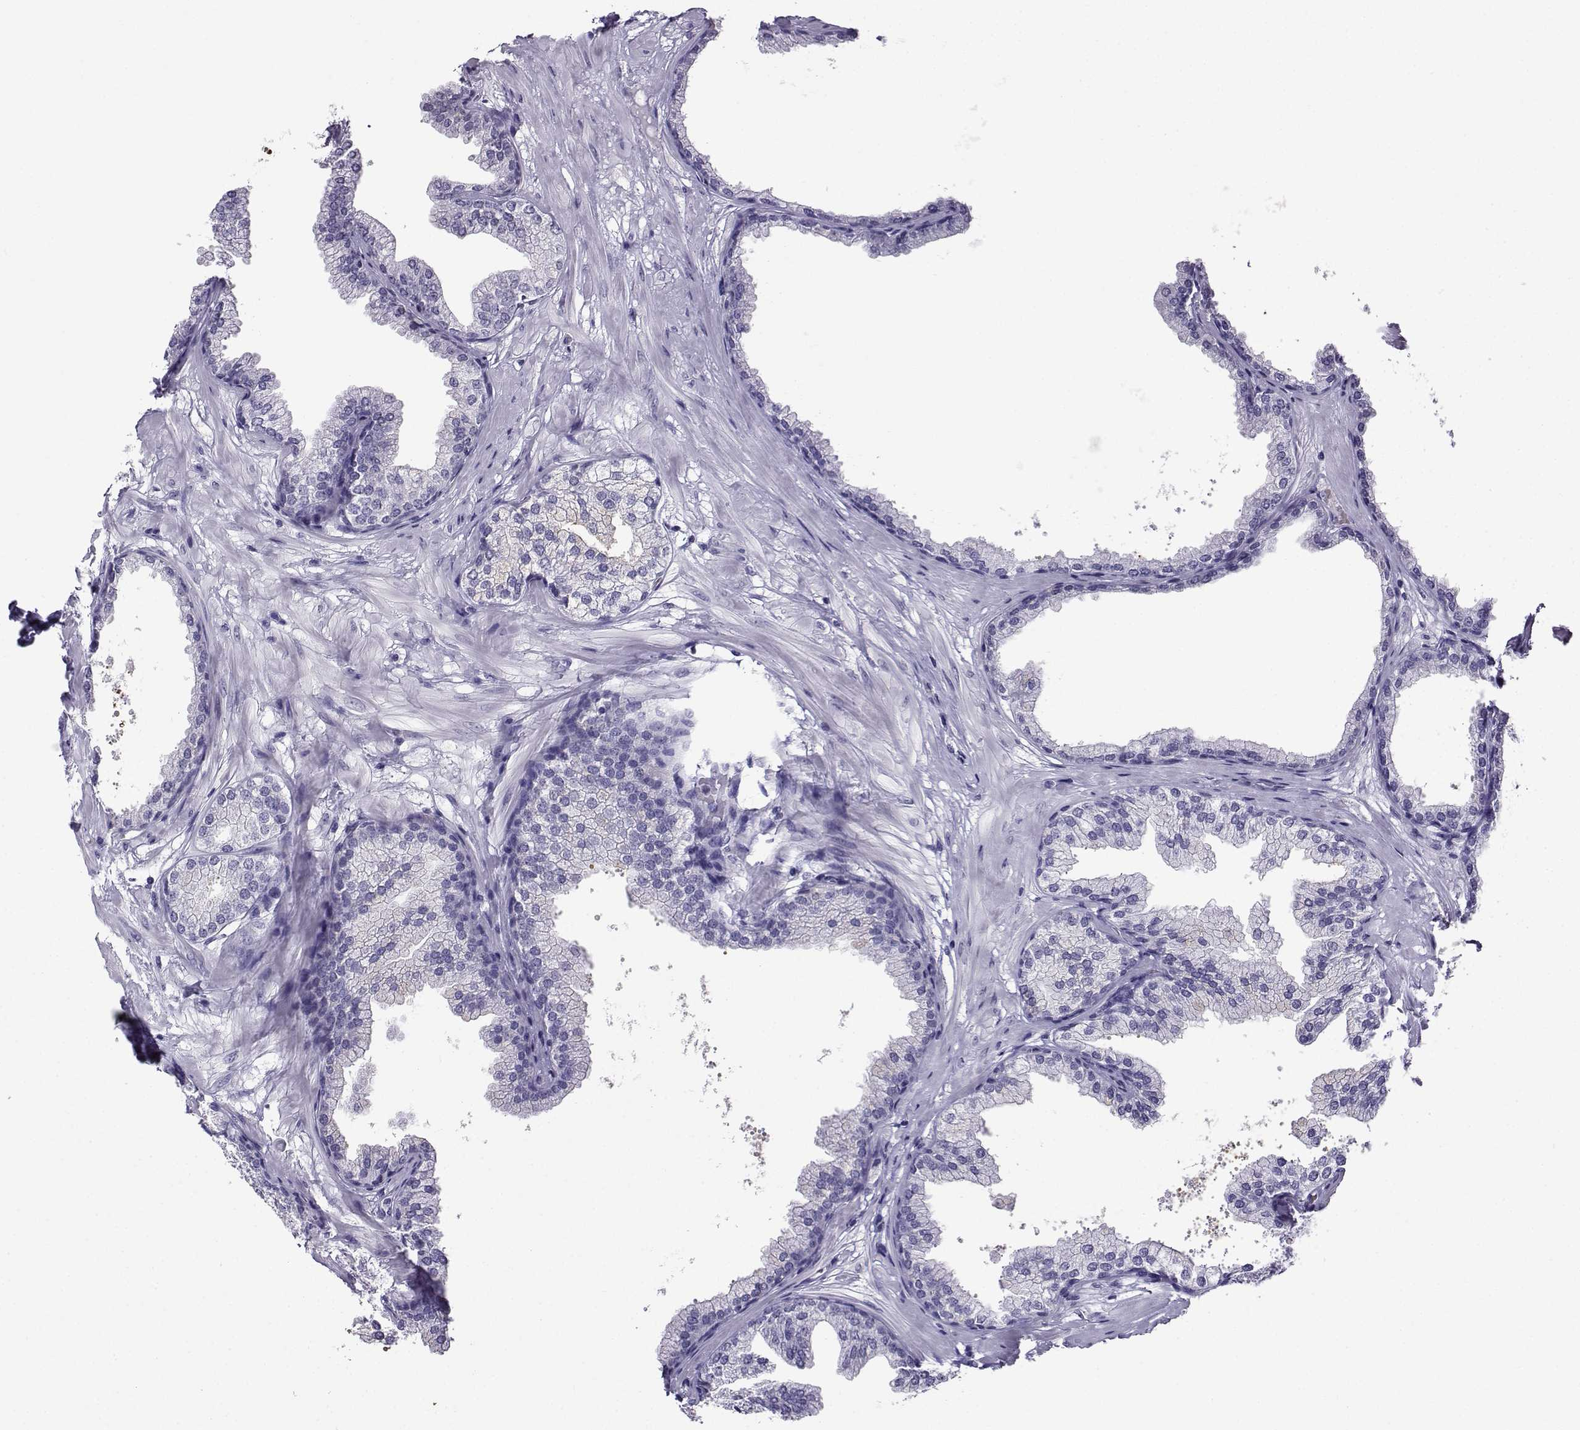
{"staining": {"intensity": "negative", "quantity": "none", "location": "none"}, "tissue": "prostate", "cell_type": "Glandular cells", "image_type": "normal", "snomed": [{"axis": "morphology", "description": "Normal tissue, NOS"}, {"axis": "topography", "description": "Prostate"}], "caption": "This is an immunohistochemistry histopathology image of benign prostate. There is no positivity in glandular cells.", "gene": "LRFN2", "patient": {"sex": "male", "age": 37}}